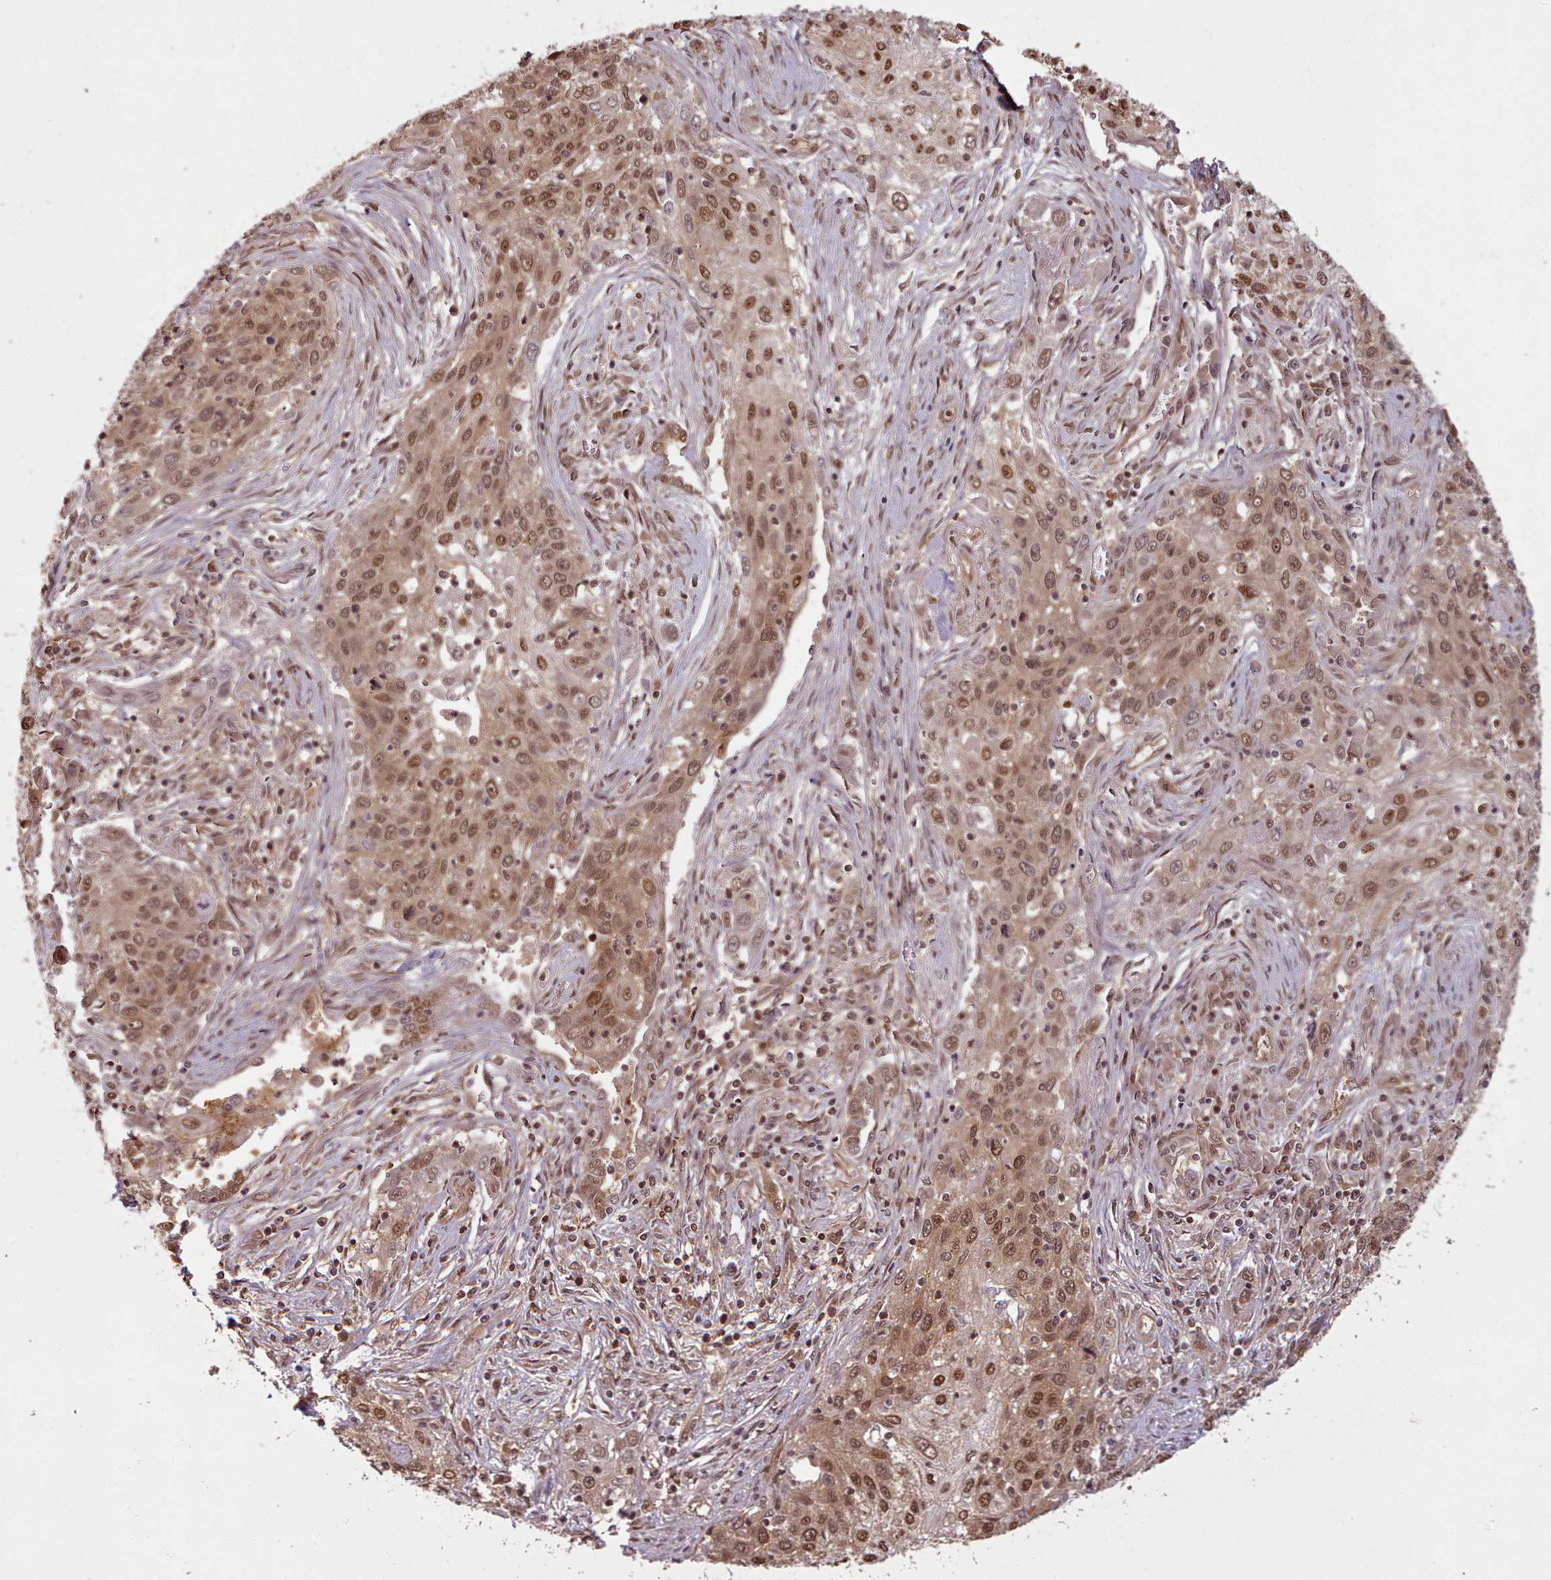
{"staining": {"intensity": "moderate", "quantity": ">75%", "location": "nuclear"}, "tissue": "lung cancer", "cell_type": "Tumor cells", "image_type": "cancer", "snomed": [{"axis": "morphology", "description": "Squamous cell carcinoma, NOS"}, {"axis": "topography", "description": "Lung"}], "caption": "This is an image of immunohistochemistry staining of squamous cell carcinoma (lung), which shows moderate expression in the nuclear of tumor cells.", "gene": "RPS27A", "patient": {"sex": "female", "age": 69}}